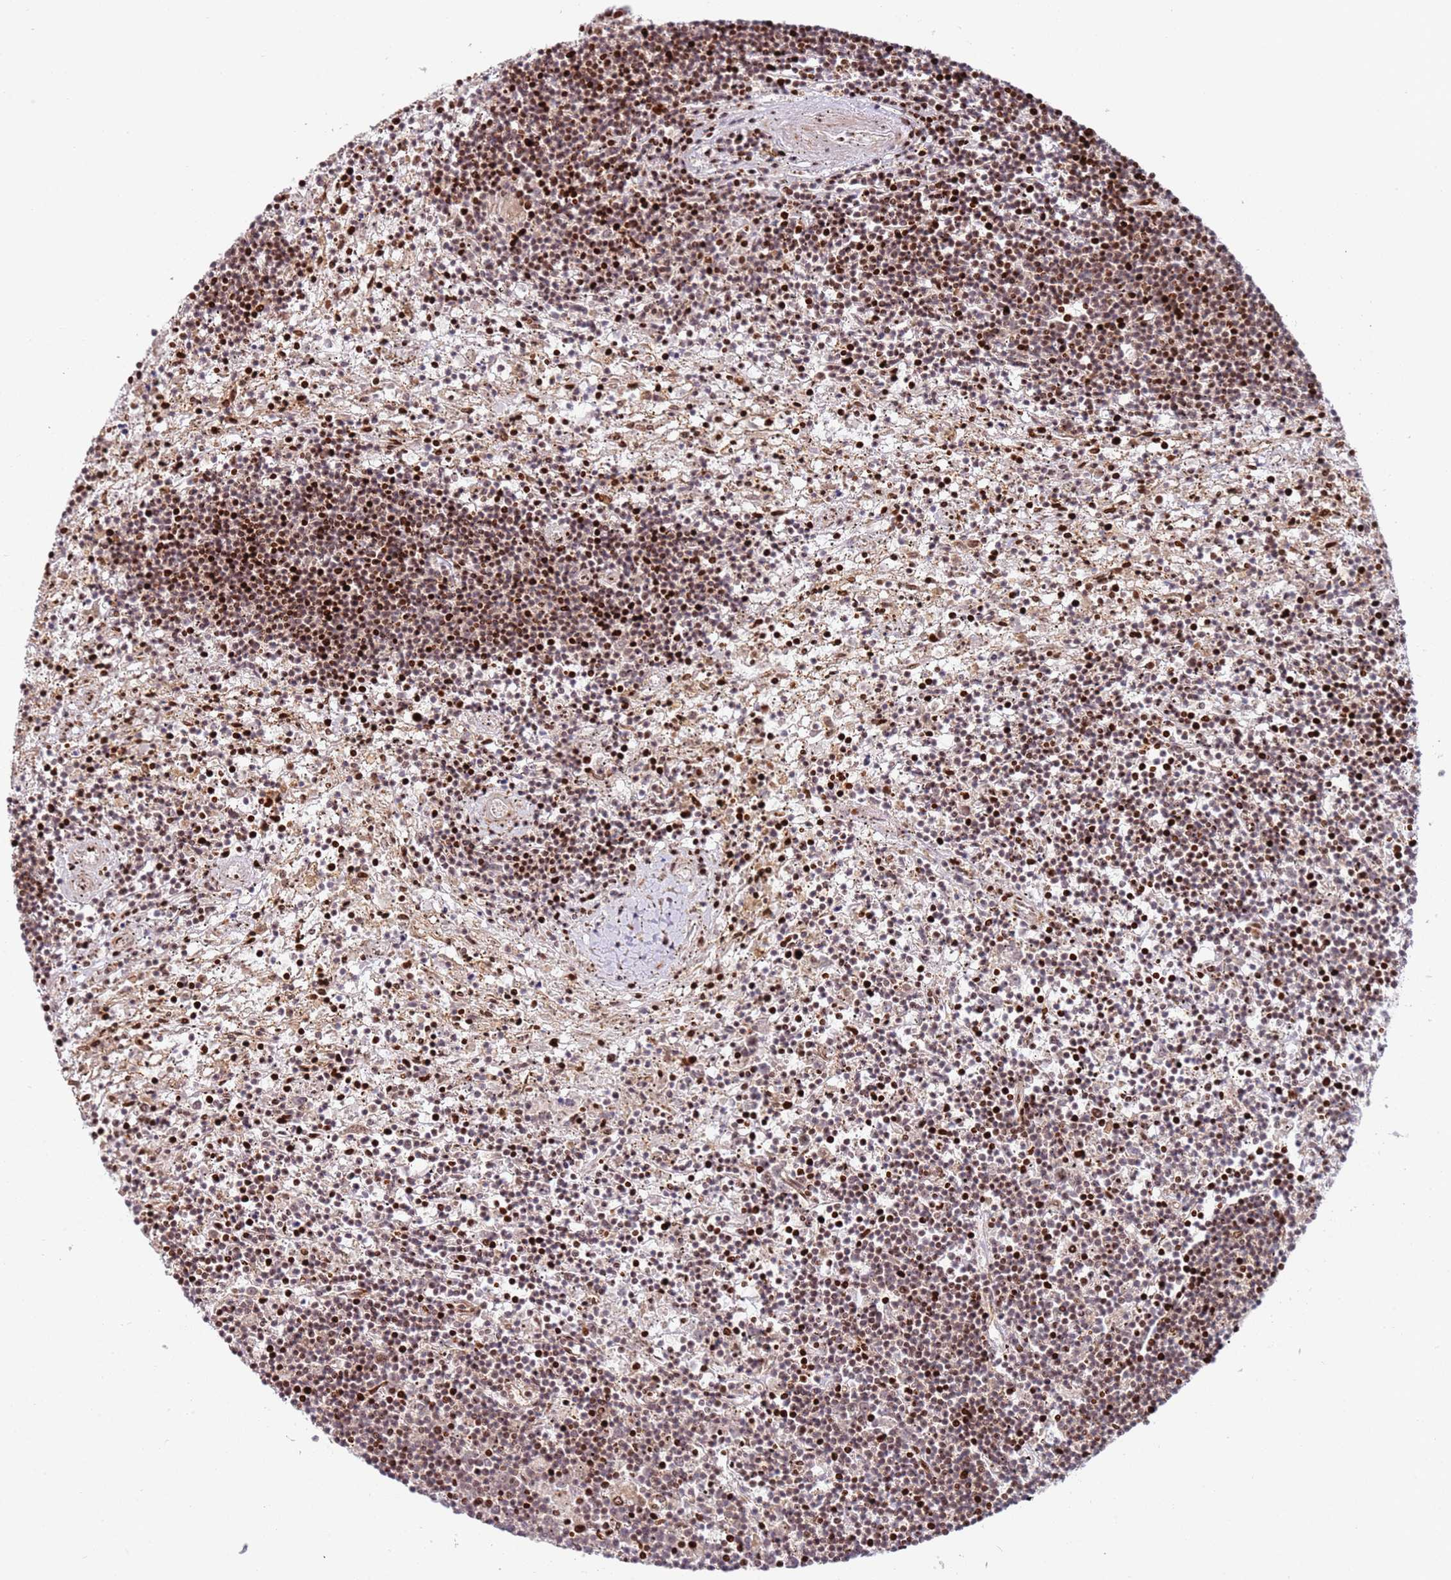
{"staining": {"intensity": "moderate", "quantity": "25%-75%", "location": "nuclear"}, "tissue": "lymphoma", "cell_type": "Tumor cells", "image_type": "cancer", "snomed": [{"axis": "morphology", "description": "Malignant lymphoma, non-Hodgkin's type, Low grade"}, {"axis": "topography", "description": "Spleen"}], "caption": "This histopathology image exhibits IHC staining of malignant lymphoma, non-Hodgkin's type (low-grade), with medium moderate nuclear positivity in about 25%-75% of tumor cells.", "gene": "TMEM233", "patient": {"sex": "male", "age": 76}}